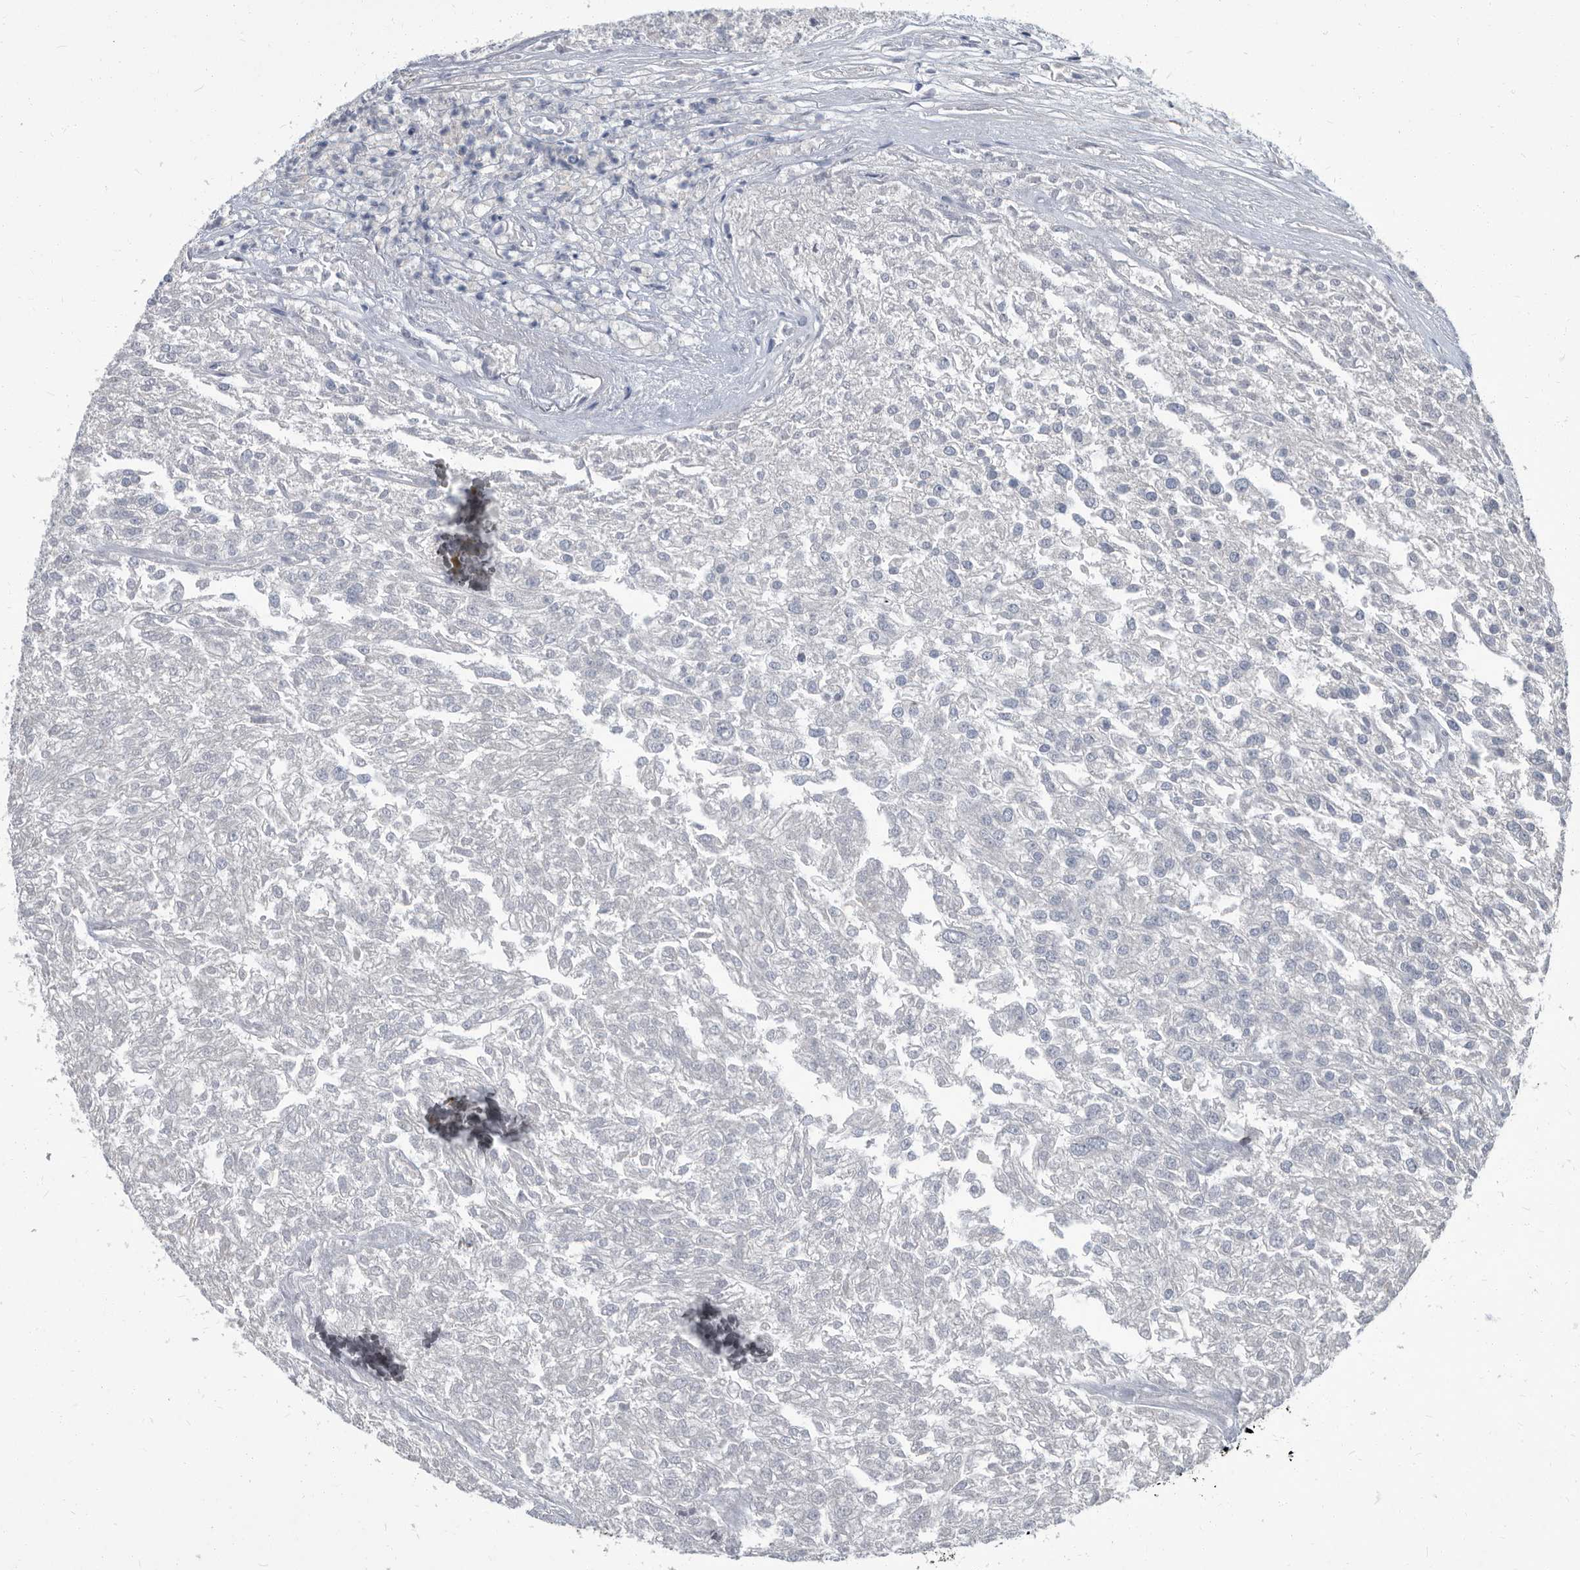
{"staining": {"intensity": "negative", "quantity": "none", "location": "none"}, "tissue": "renal cancer", "cell_type": "Tumor cells", "image_type": "cancer", "snomed": [{"axis": "morphology", "description": "Adenocarcinoma, NOS"}, {"axis": "topography", "description": "Kidney"}], "caption": "Immunohistochemistry (IHC) image of human adenocarcinoma (renal) stained for a protein (brown), which reveals no expression in tumor cells.", "gene": "CDV3", "patient": {"sex": "female", "age": 54}}